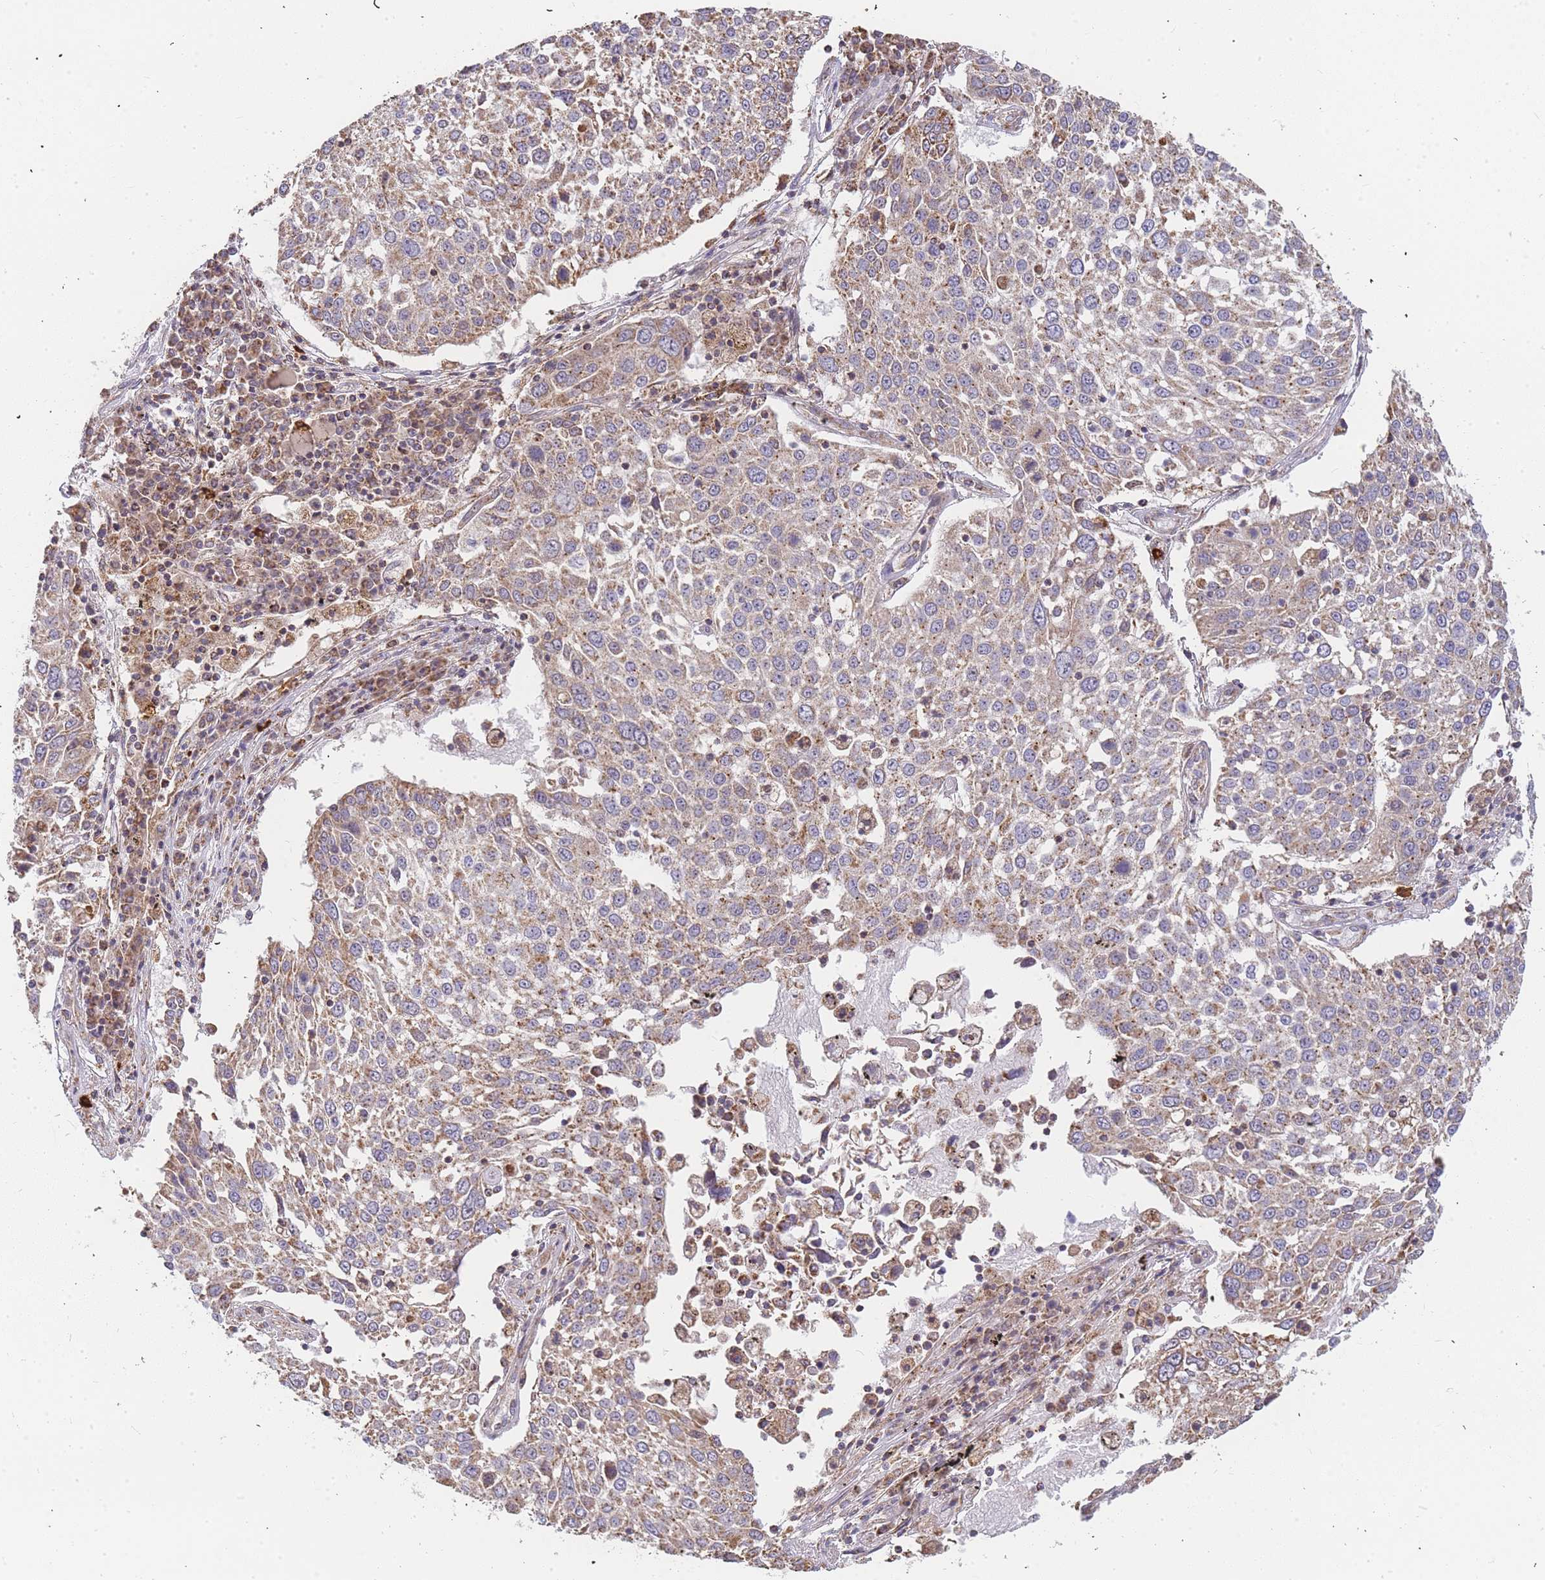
{"staining": {"intensity": "moderate", "quantity": ">75%", "location": "cytoplasmic/membranous"}, "tissue": "lung cancer", "cell_type": "Tumor cells", "image_type": "cancer", "snomed": [{"axis": "morphology", "description": "Squamous cell carcinoma, NOS"}, {"axis": "topography", "description": "Lung"}], "caption": "This is a photomicrograph of immunohistochemistry staining of lung cancer, which shows moderate staining in the cytoplasmic/membranous of tumor cells.", "gene": "ADCY9", "patient": {"sex": "male", "age": 65}}